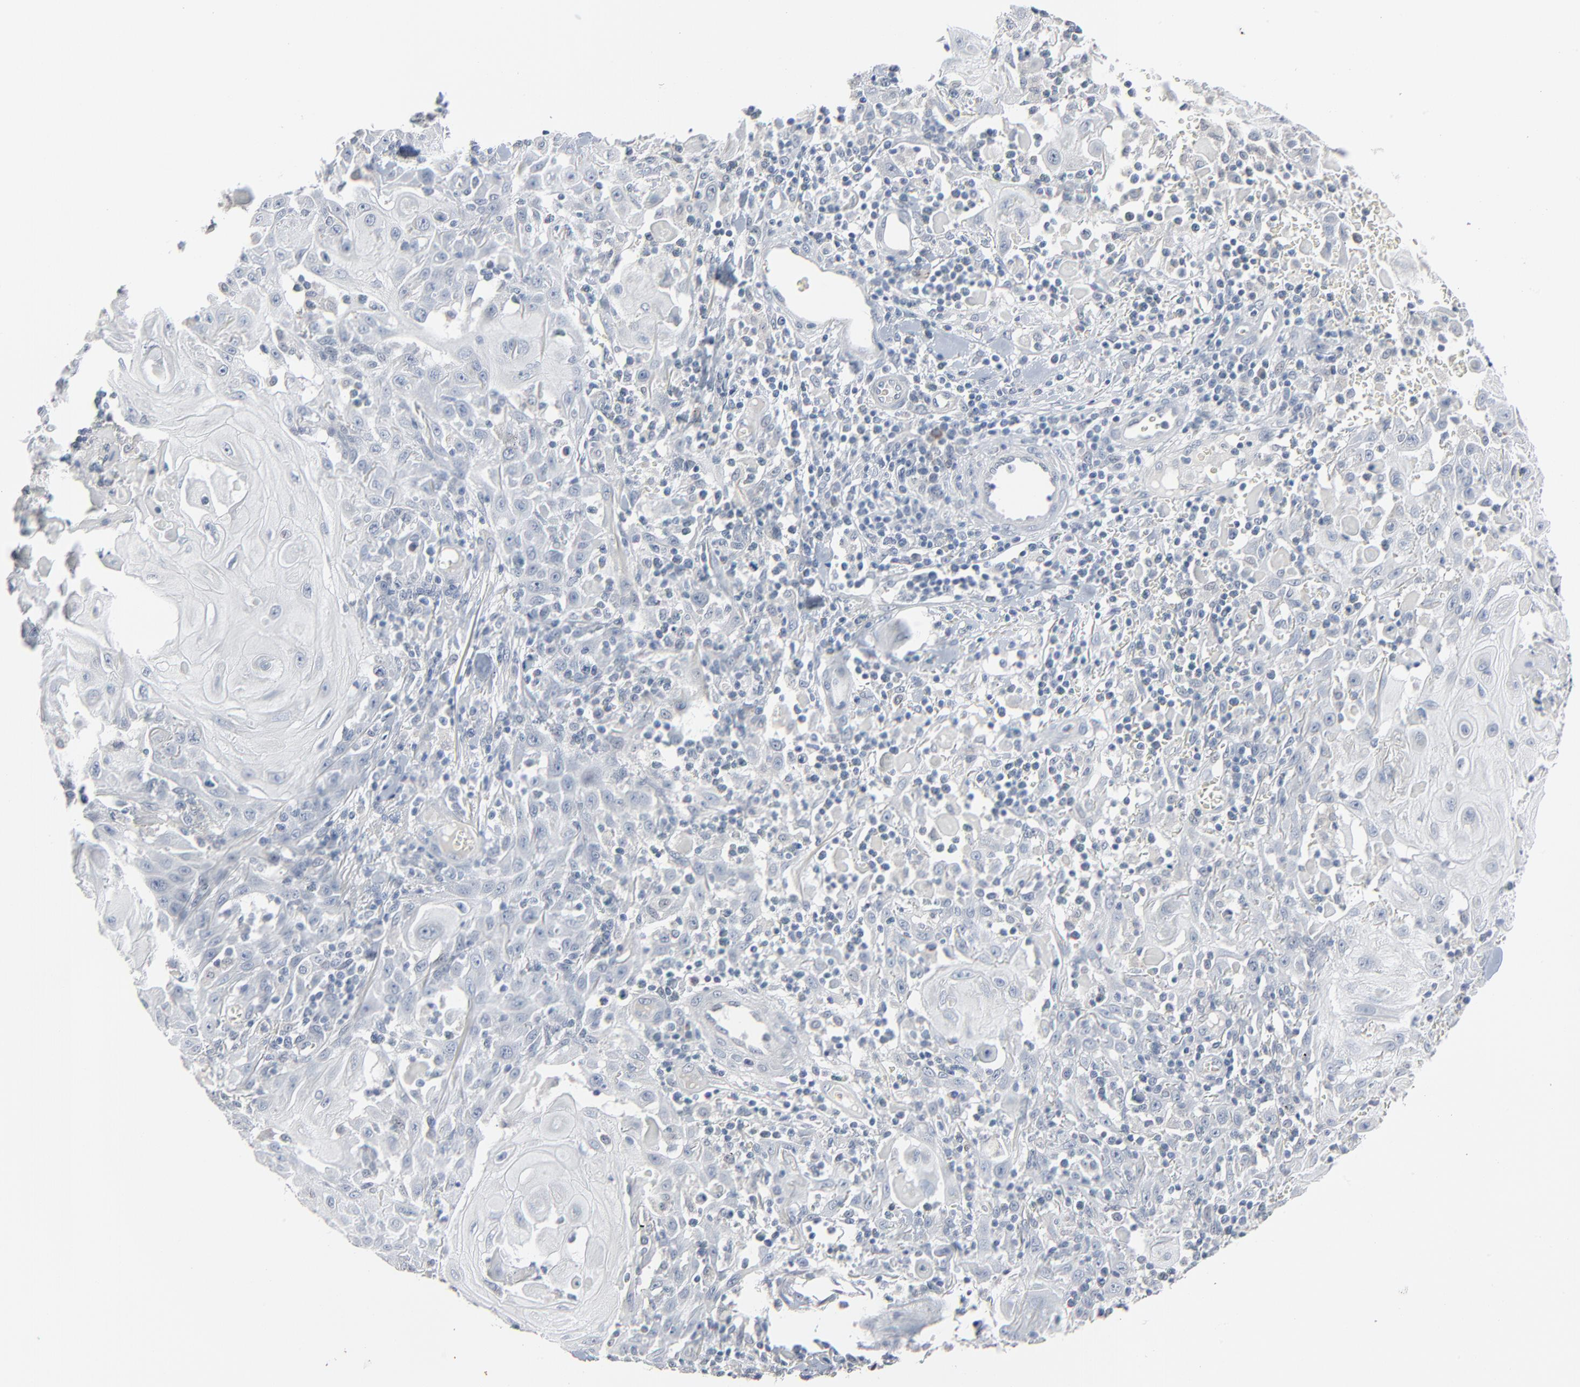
{"staining": {"intensity": "negative", "quantity": "none", "location": "none"}, "tissue": "skin cancer", "cell_type": "Tumor cells", "image_type": "cancer", "snomed": [{"axis": "morphology", "description": "Squamous cell carcinoma, NOS"}, {"axis": "topography", "description": "Skin"}], "caption": "Immunohistochemical staining of skin cancer (squamous cell carcinoma) reveals no significant expression in tumor cells.", "gene": "SAGE1", "patient": {"sex": "male", "age": 24}}